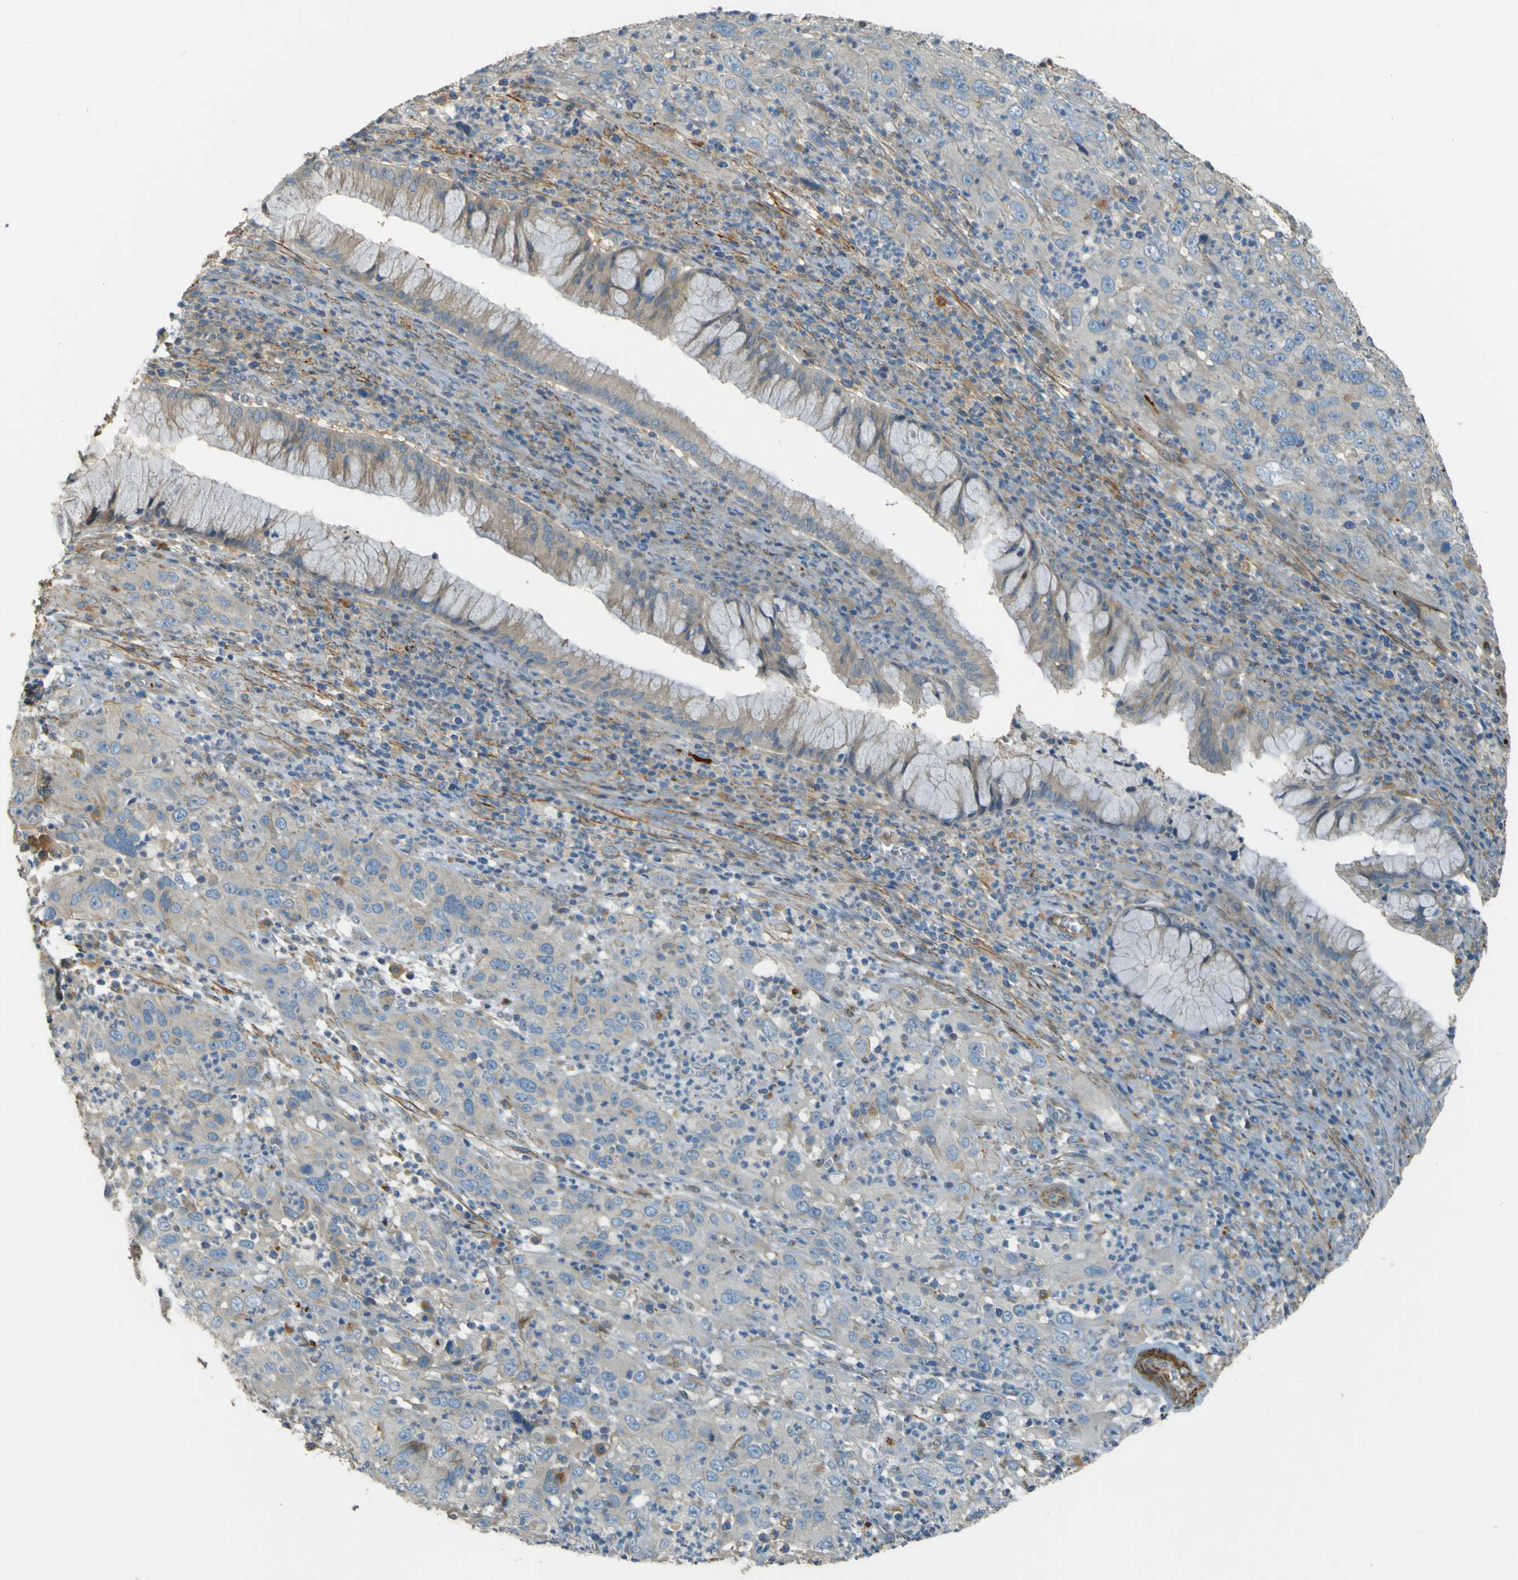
{"staining": {"intensity": "weak", "quantity": "<25%", "location": "cytoplasmic/membranous"}, "tissue": "cervical cancer", "cell_type": "Tumor cells", "image_type": "cancer", "snomed": [{"axis": "morphology", "description": "Squamous cell carcinoma, NOS"}, {"axis": "topography", "description": "Cervix"}], "caption": "Human cervical squamous cell carcinoma stained for a protein using immunohistochemistry (IHC) shows no staining in tumor cells.", "gene": "NEXN", "patient": {"sex": "female", "age": 32}}